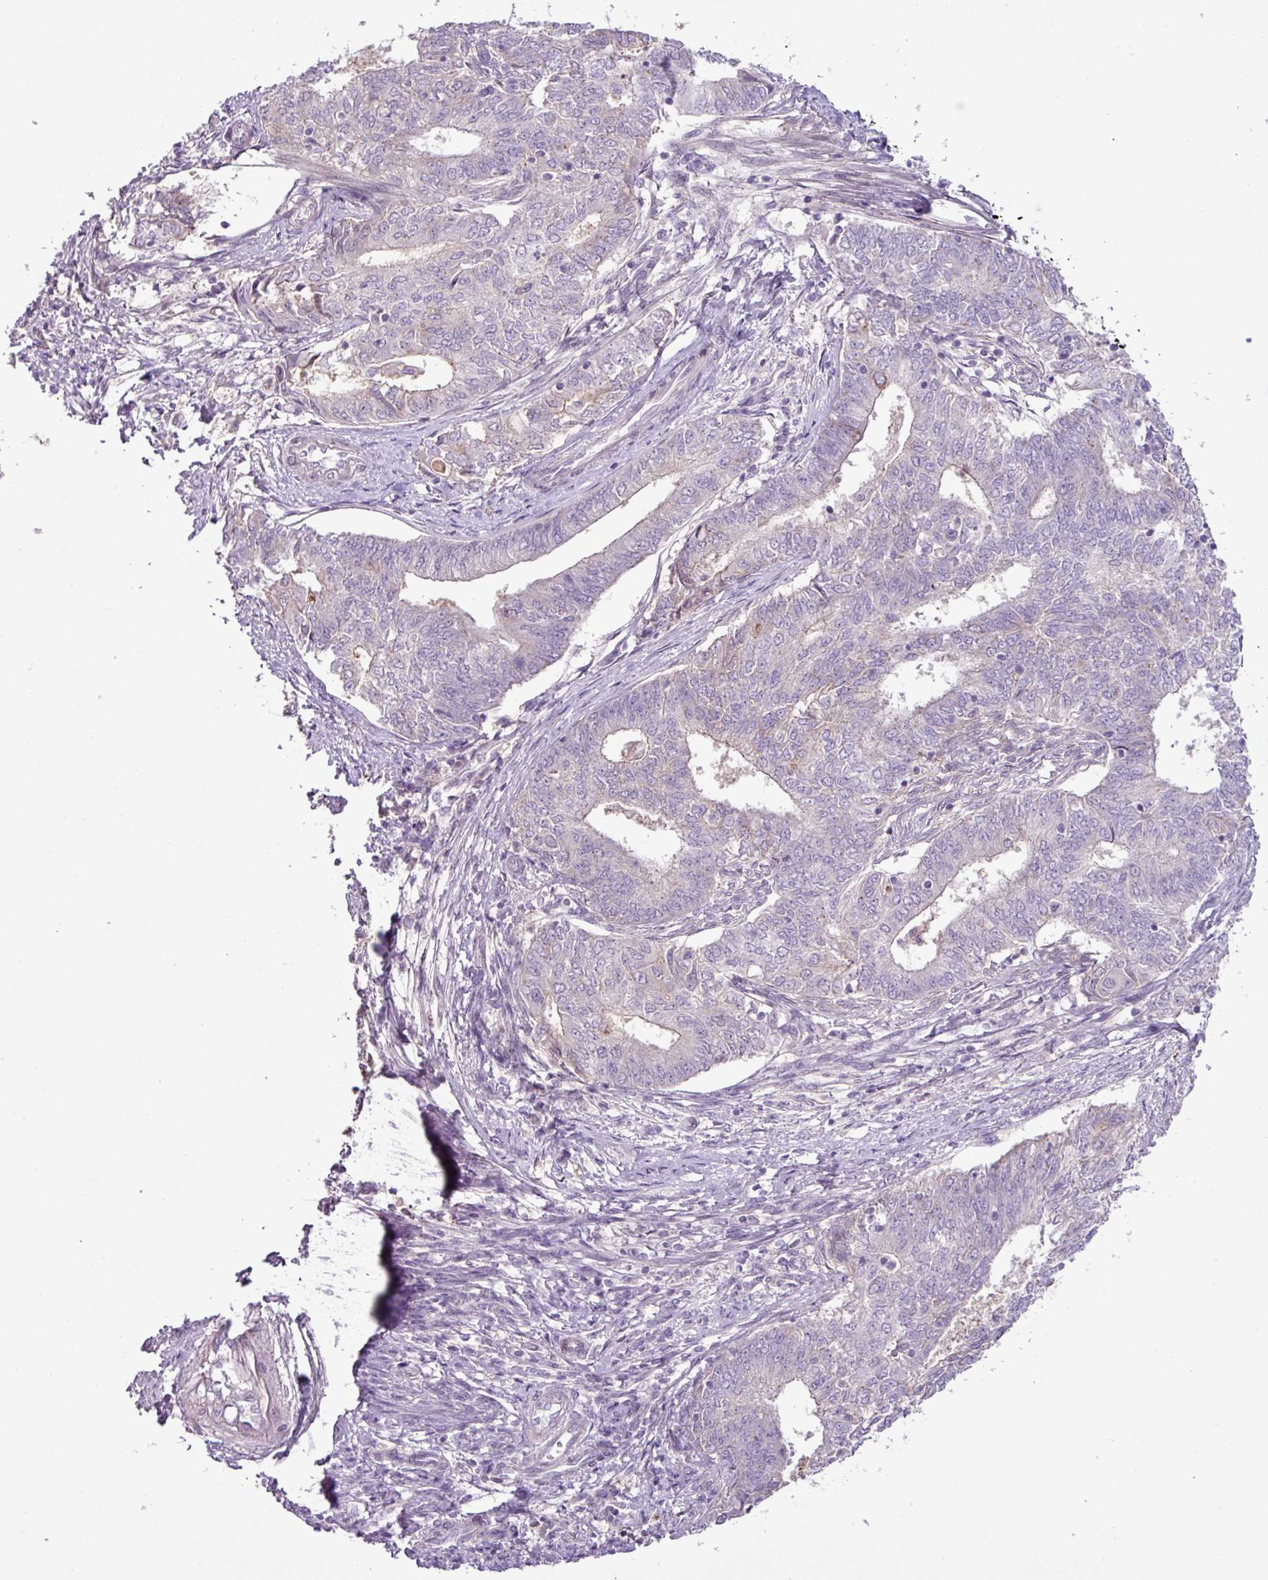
{"staining": {"intensity": "negative", "quantity": "none", "location": "none"}, "tissue": "endometrial cancer", "cell_type": "Tumor cells", "image_type": "cancer", "snomed": [{"axis": "morphology", "description": "Adenocarcinoma, NOS"}, {"axis": "topography", "description": "Endometrium"}], "caption": "Tumor cells show no significant protein expression in endometrial cancer.", "gene": "PNLDC1", "patient": {"sex": "female", "age": 62}}